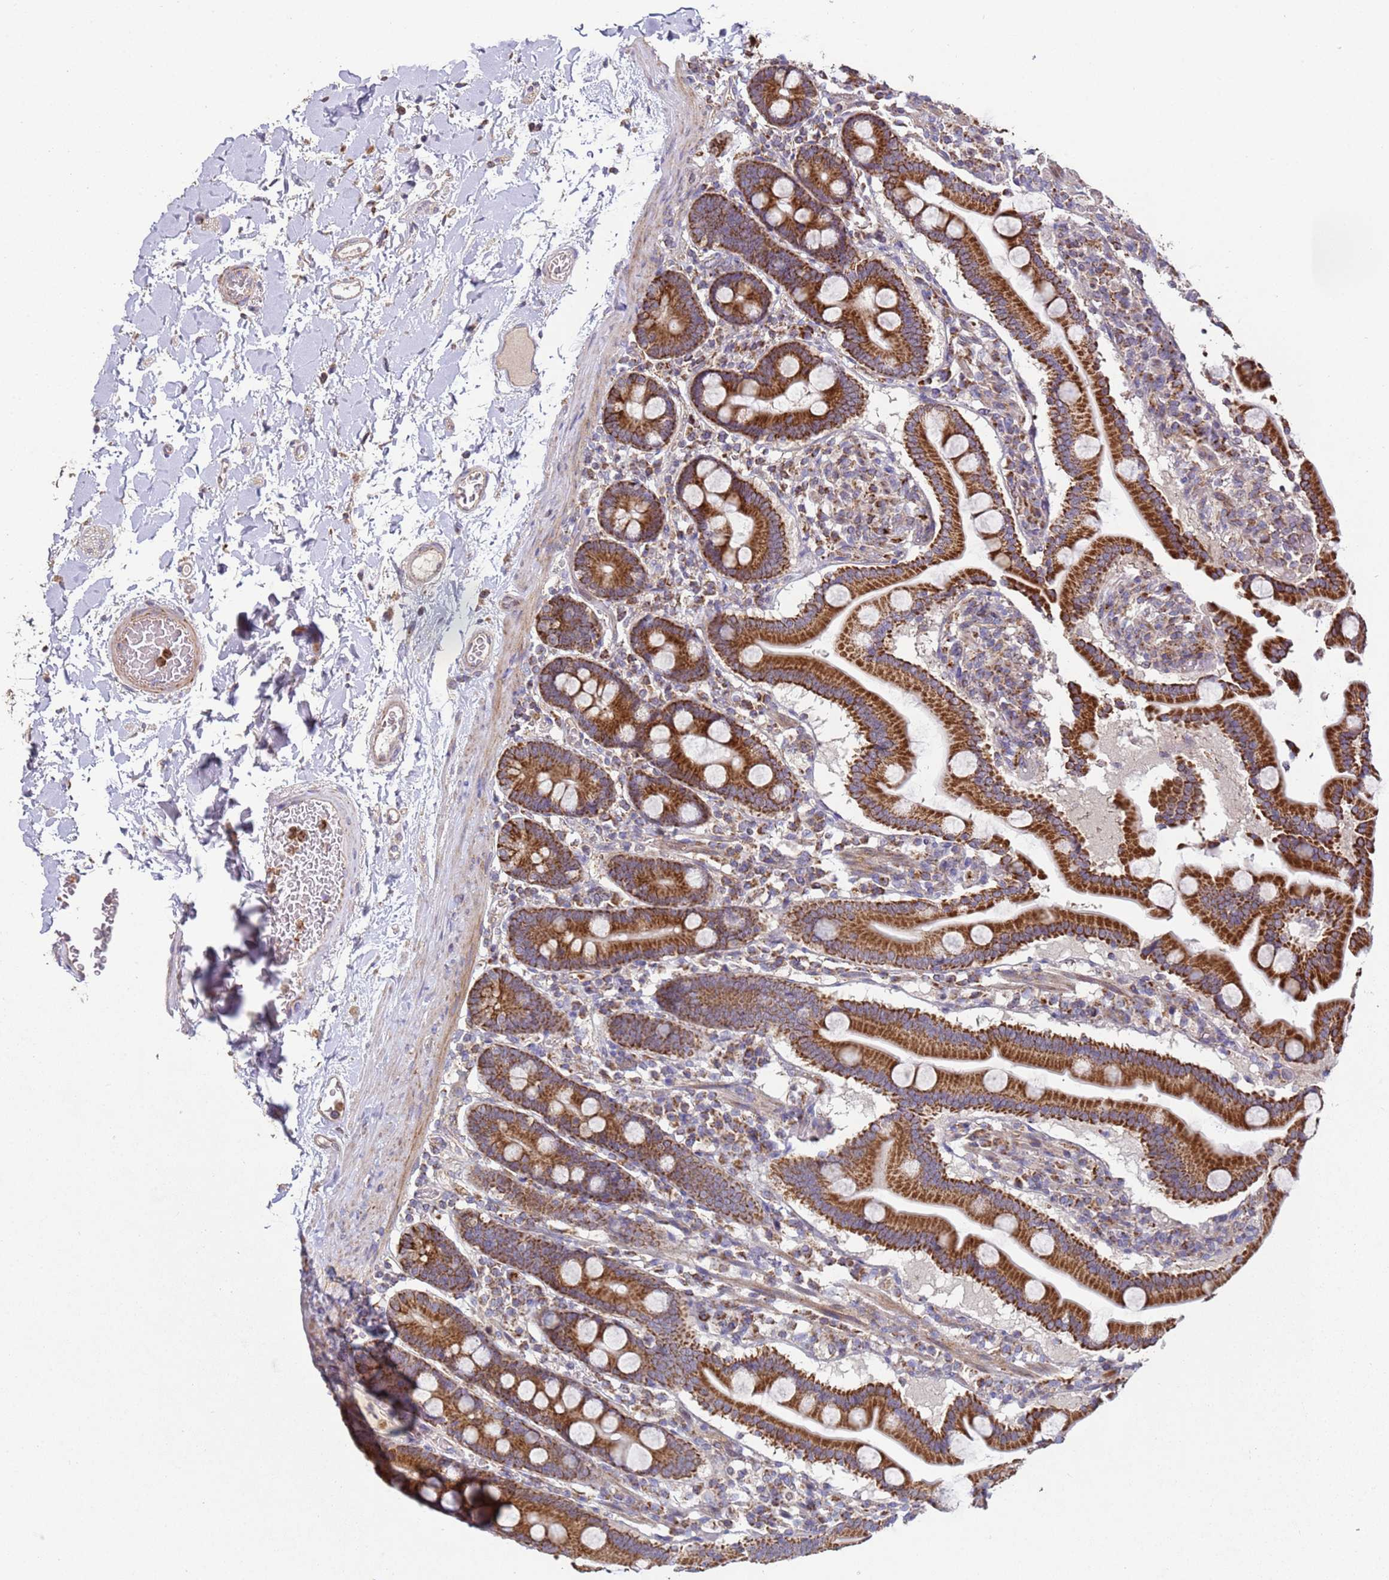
{"staining": {"intensity": "strong", "quantity": ">75%", "location": "cytoplasmic/membranous"}, "tissue": "duodenum", "cell_type": "Glandular cells", "image_type": "normal", "snomed": [{"axis": "morphology", "description": "Normal tissue, NOS"}, {"axis": "topography", "description": "Duodenum"}], "caption": "Protein staining exhibits strong cytoplasmic/membranous expression in approximately >75% of glandular cells in unremarkable duodenum.", "gene": "FBXO33", "patient": {"sex": "male", "age": 55}}